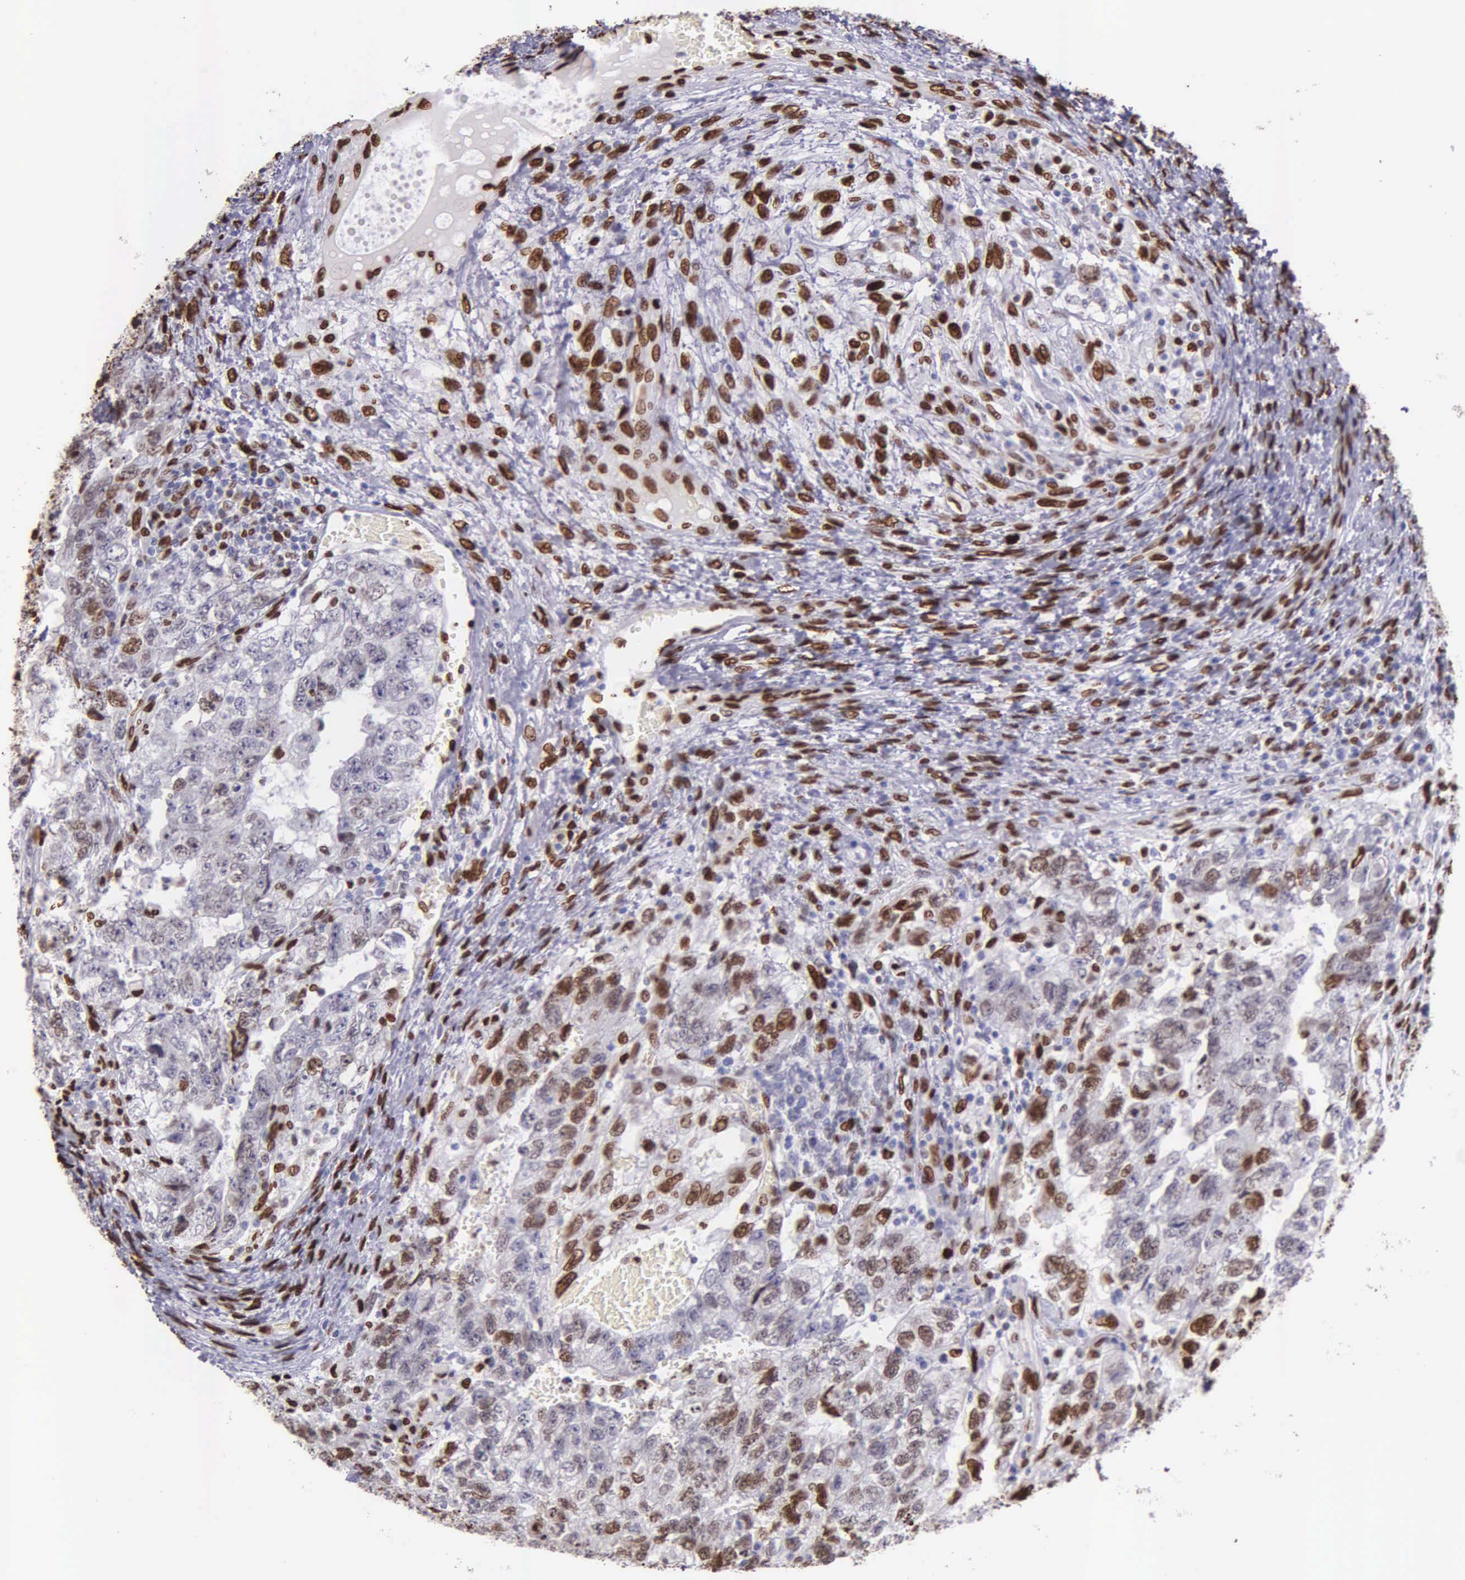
{"staining": {"intensity": "moderate", "quantity": "25%-75%", "location": "nuclear"}, "tissue": "testis cancer", "cell_type": "Tumor cells", "image_type": "cancer", "snomed": [{"axis": "morphology", "description": "Carcinoma, Embryonal, NOS"}, {"axis": "topography", "description": "Testis"}], "caption": "Protein expression analysis of testis cancer displays moderate nuclear expression in about 25%-75% of tumor cells. The staining was performed using DAB (3,3'-diaminobenzidine), with brown indicating positive protein expression. Nuclei are stained blue with hematoxylin.", "gene": "H1-0", "patient": {"sex": "male", "age": 36}}